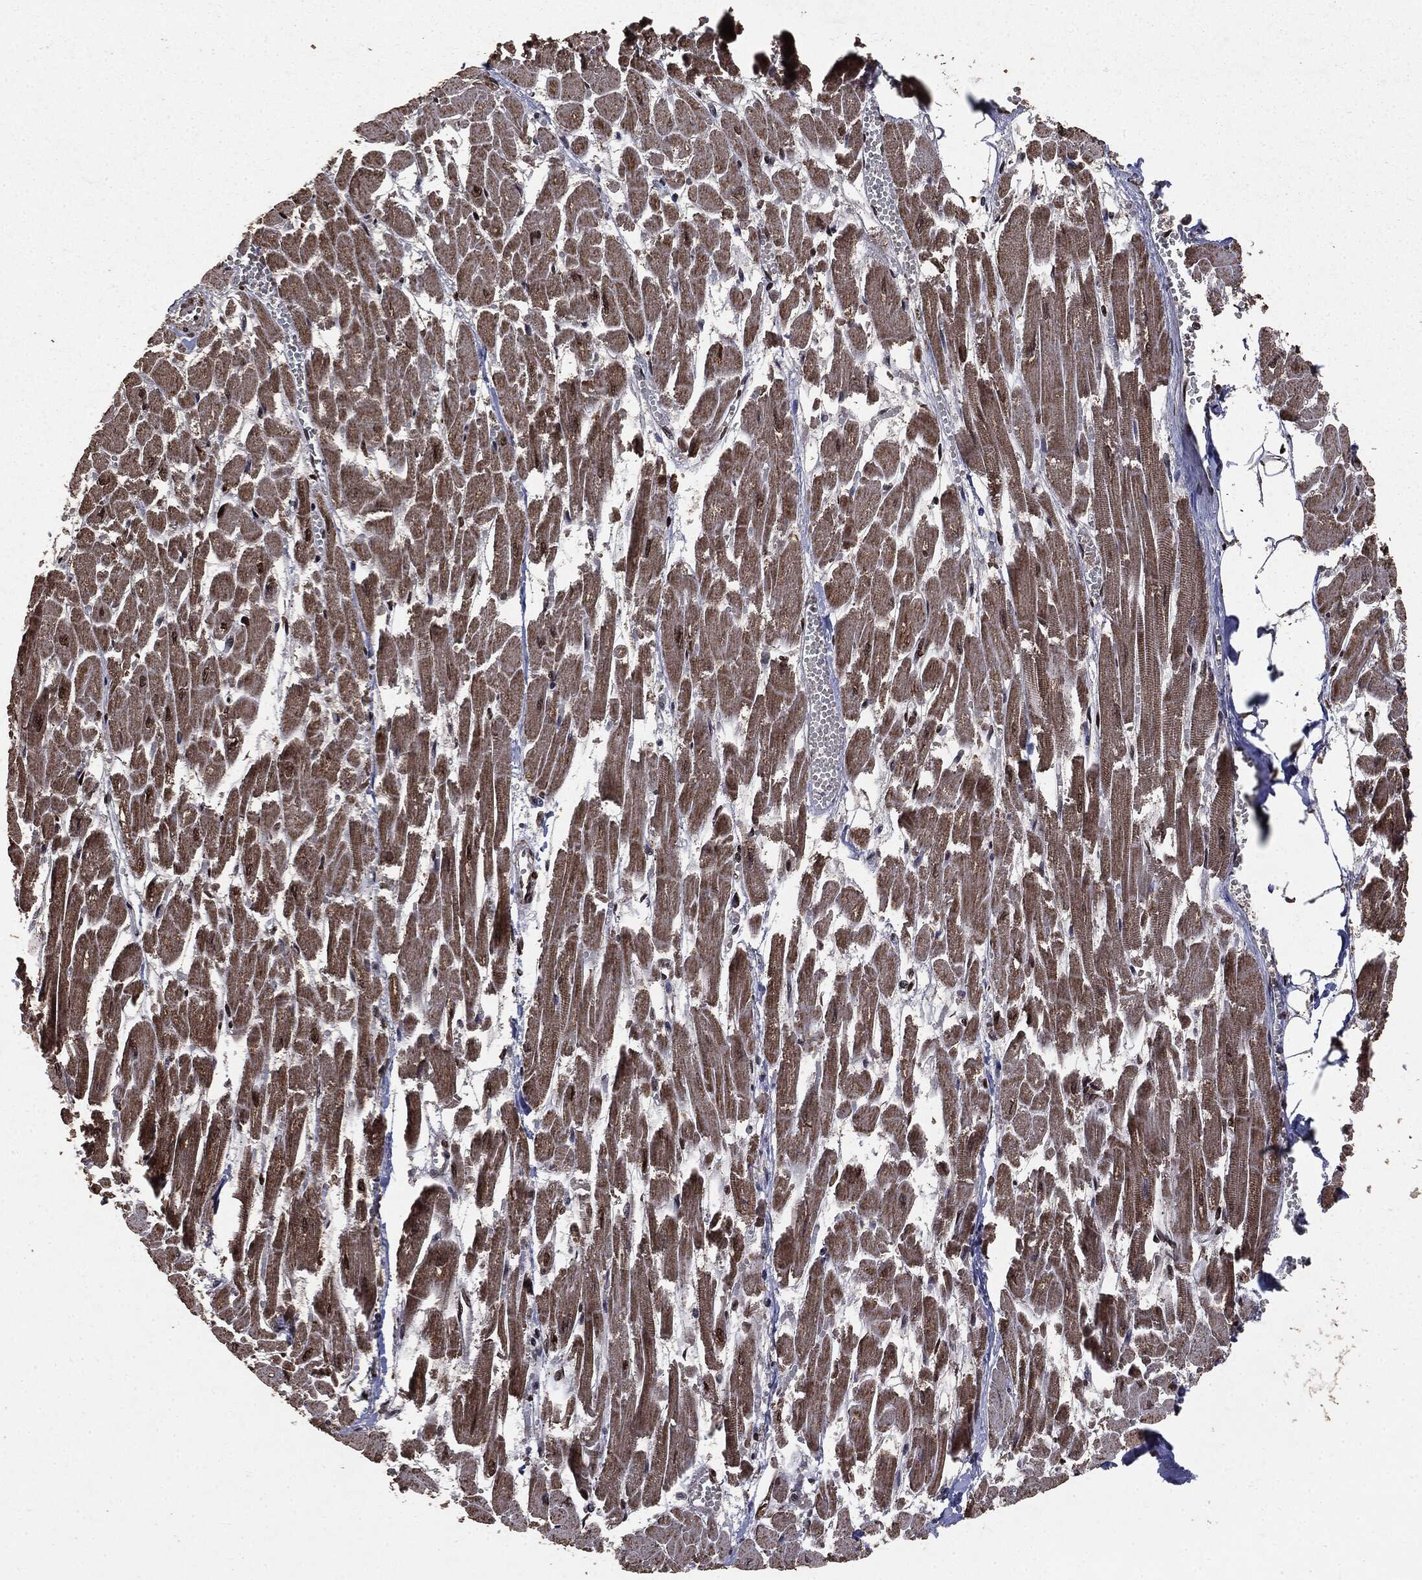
{"staining": {"intensity": "moderate", "quantity": ">75%", "location": "cytoplasmic/membranous,nuclear"}, "tissue": "heart muscle", "cell_type": "Cardiomyocytes", "image_type": "normal", "snomed": [{"axis": "morphology", "description": "Normal tissue, NOS"}, {"axis": "topography", "description": "Heart"}], "caption": "Protein staining demonstrates moderate cytoplasmic/membranous,nuclear staining in about >75% of cardiomyocytes in normal heart muscle. The staining was performed using DAB (3,3'-diaminobenzidine), with brown indicating positive protein expression. Nuclei are stained blue with hematoxylin.", "gene": "PPP6R2", "patient": {"sex": "female", "age": 52}}